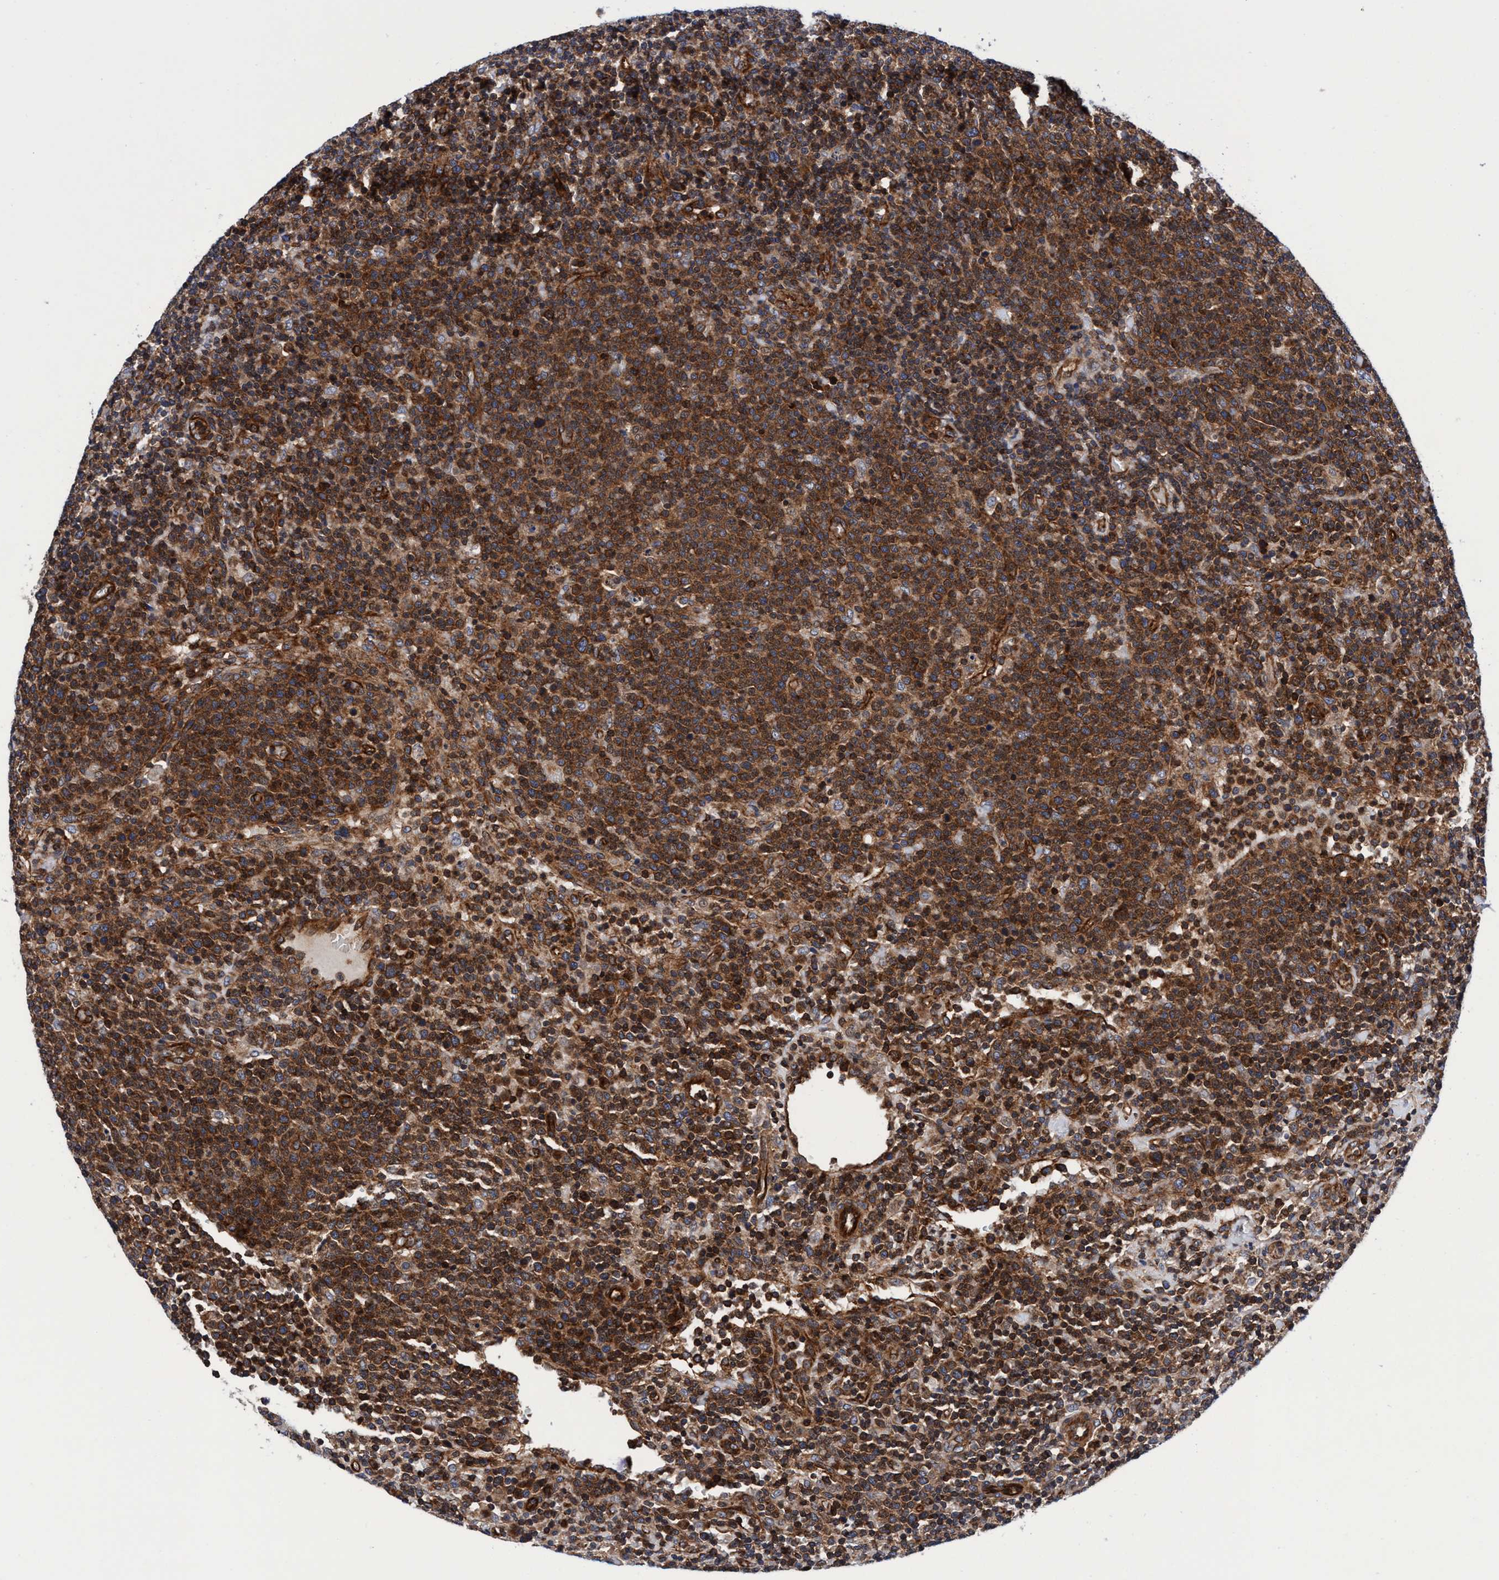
{"staining": {"intensity": "strong", "quantity": ">75%", "location": "cytoplasmic/membranous"}, "tissue": "lymphoma", "cell_type": "Tumor cells", "image_type": "cancer", "snomed": [{"axis": "morphology", "description": "Malignant lymphoma, non-Hodgkin's type, High grade"}, {"axis": "topography", "description": "Lymph node"}], "caption": "Immunohistochemical staining of human malignant lymphoma, non-Hodgkin's type (high-grade) displays high levels of strong cytoplasmic/membranous positivity in about >75% of tumor cells. The staining is performed using DAB (3,3'-diaminobenzidine) brown chromogen to label protein expression. The nuclei are counter-stained blue using hematoxylin.", "gene": "MCM3AP", "patient": {"sex": "male", "age": 61}}